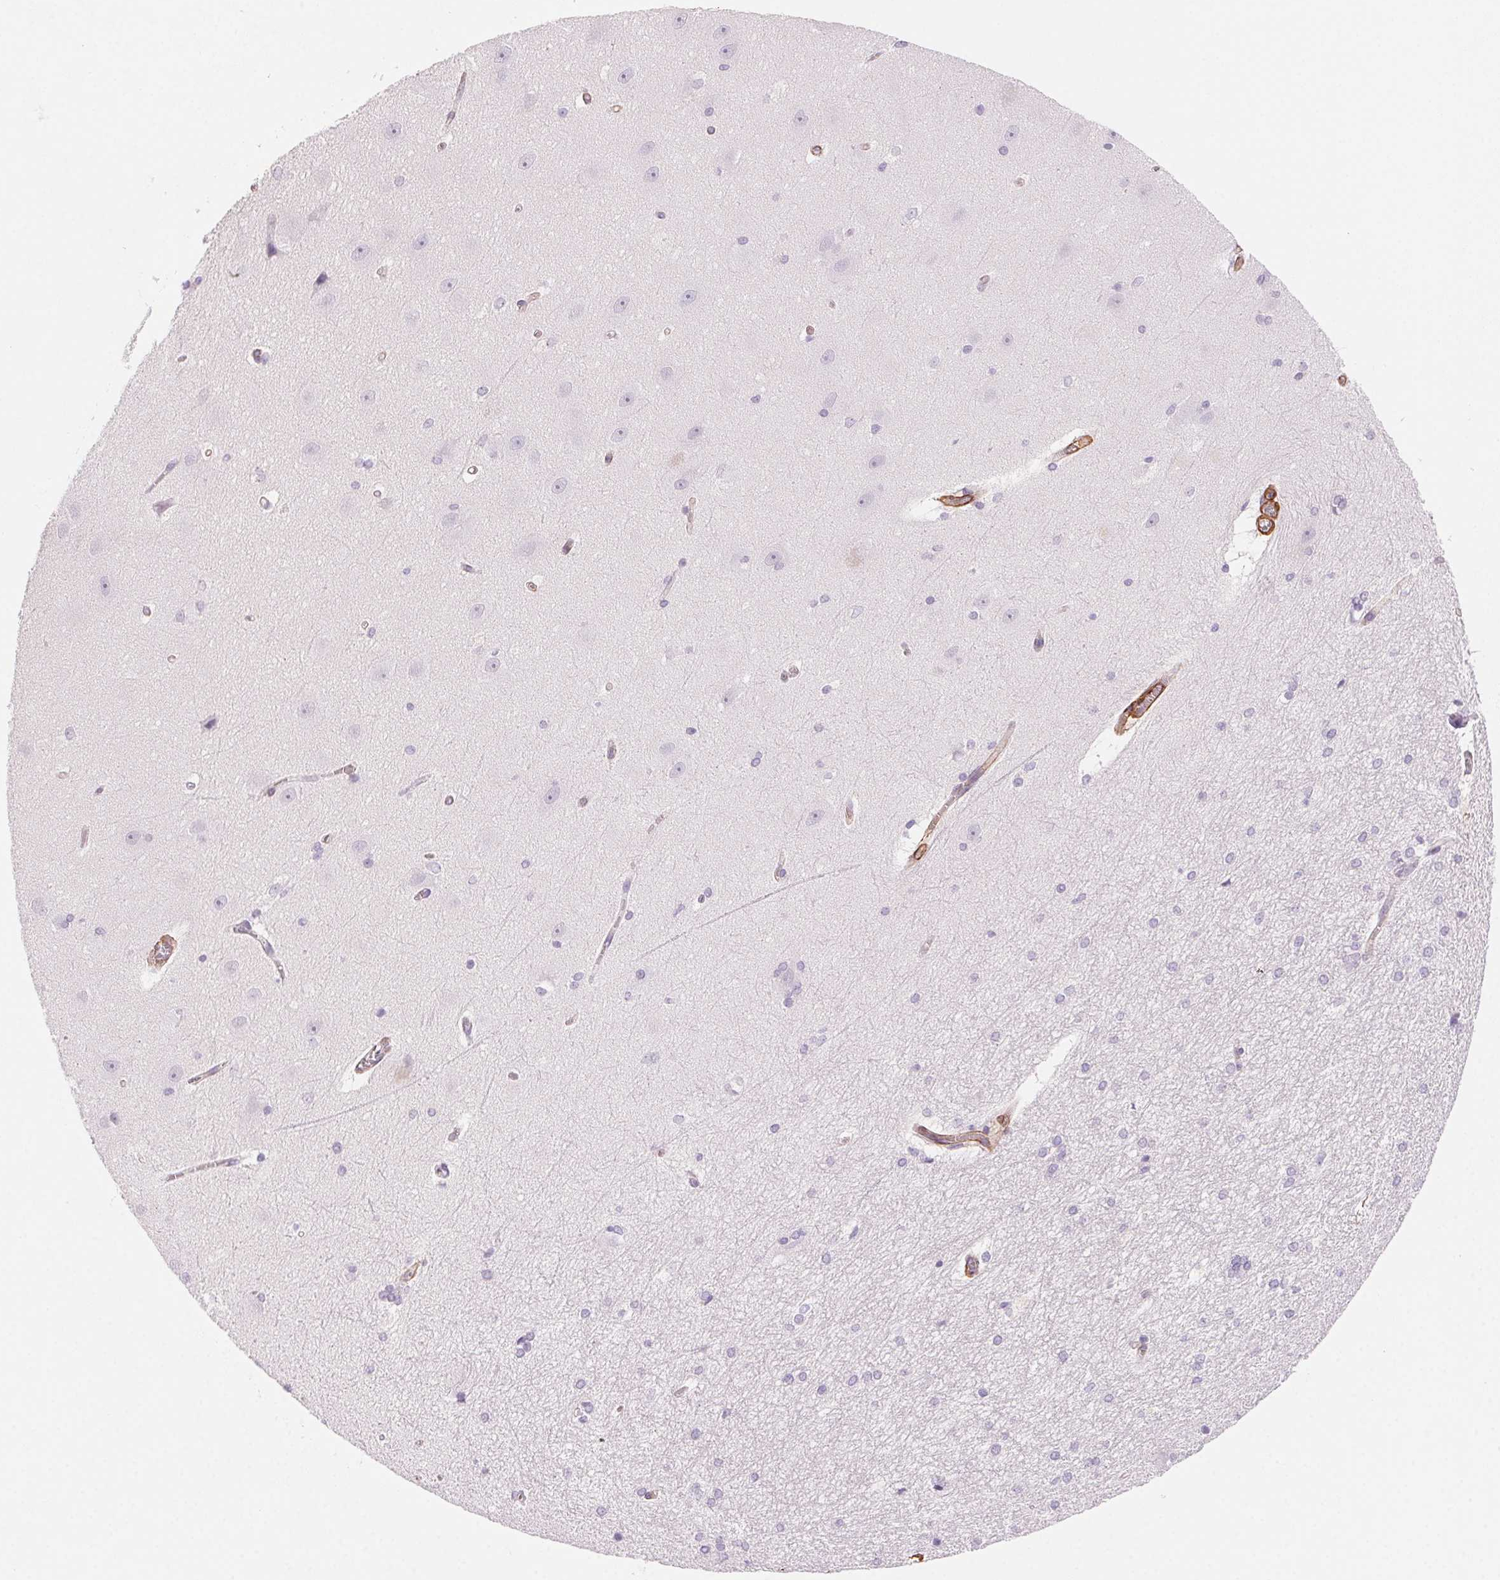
{"staining": {"intensity": "negative", "quantity": "none", "location": "none"}, "tissue": "hippocampus", "cell_type": "Glial cells", "image_type": "normal", "snomed": [{"axis": "morphology", "description": "Normal tissue, NOS"}, {"axis": "topography", "description": "Cerebral cortex"}, {"axis": "topography", "description": "Hippocampus"}], "caption": "Immunohistochemistry (IHC) photomicrograph of normal hippocampus stained for a protein (brown), which displays no expression in glial cells.", "gene": "GPX8", "patient": {"sex": "female", "age": 19}}